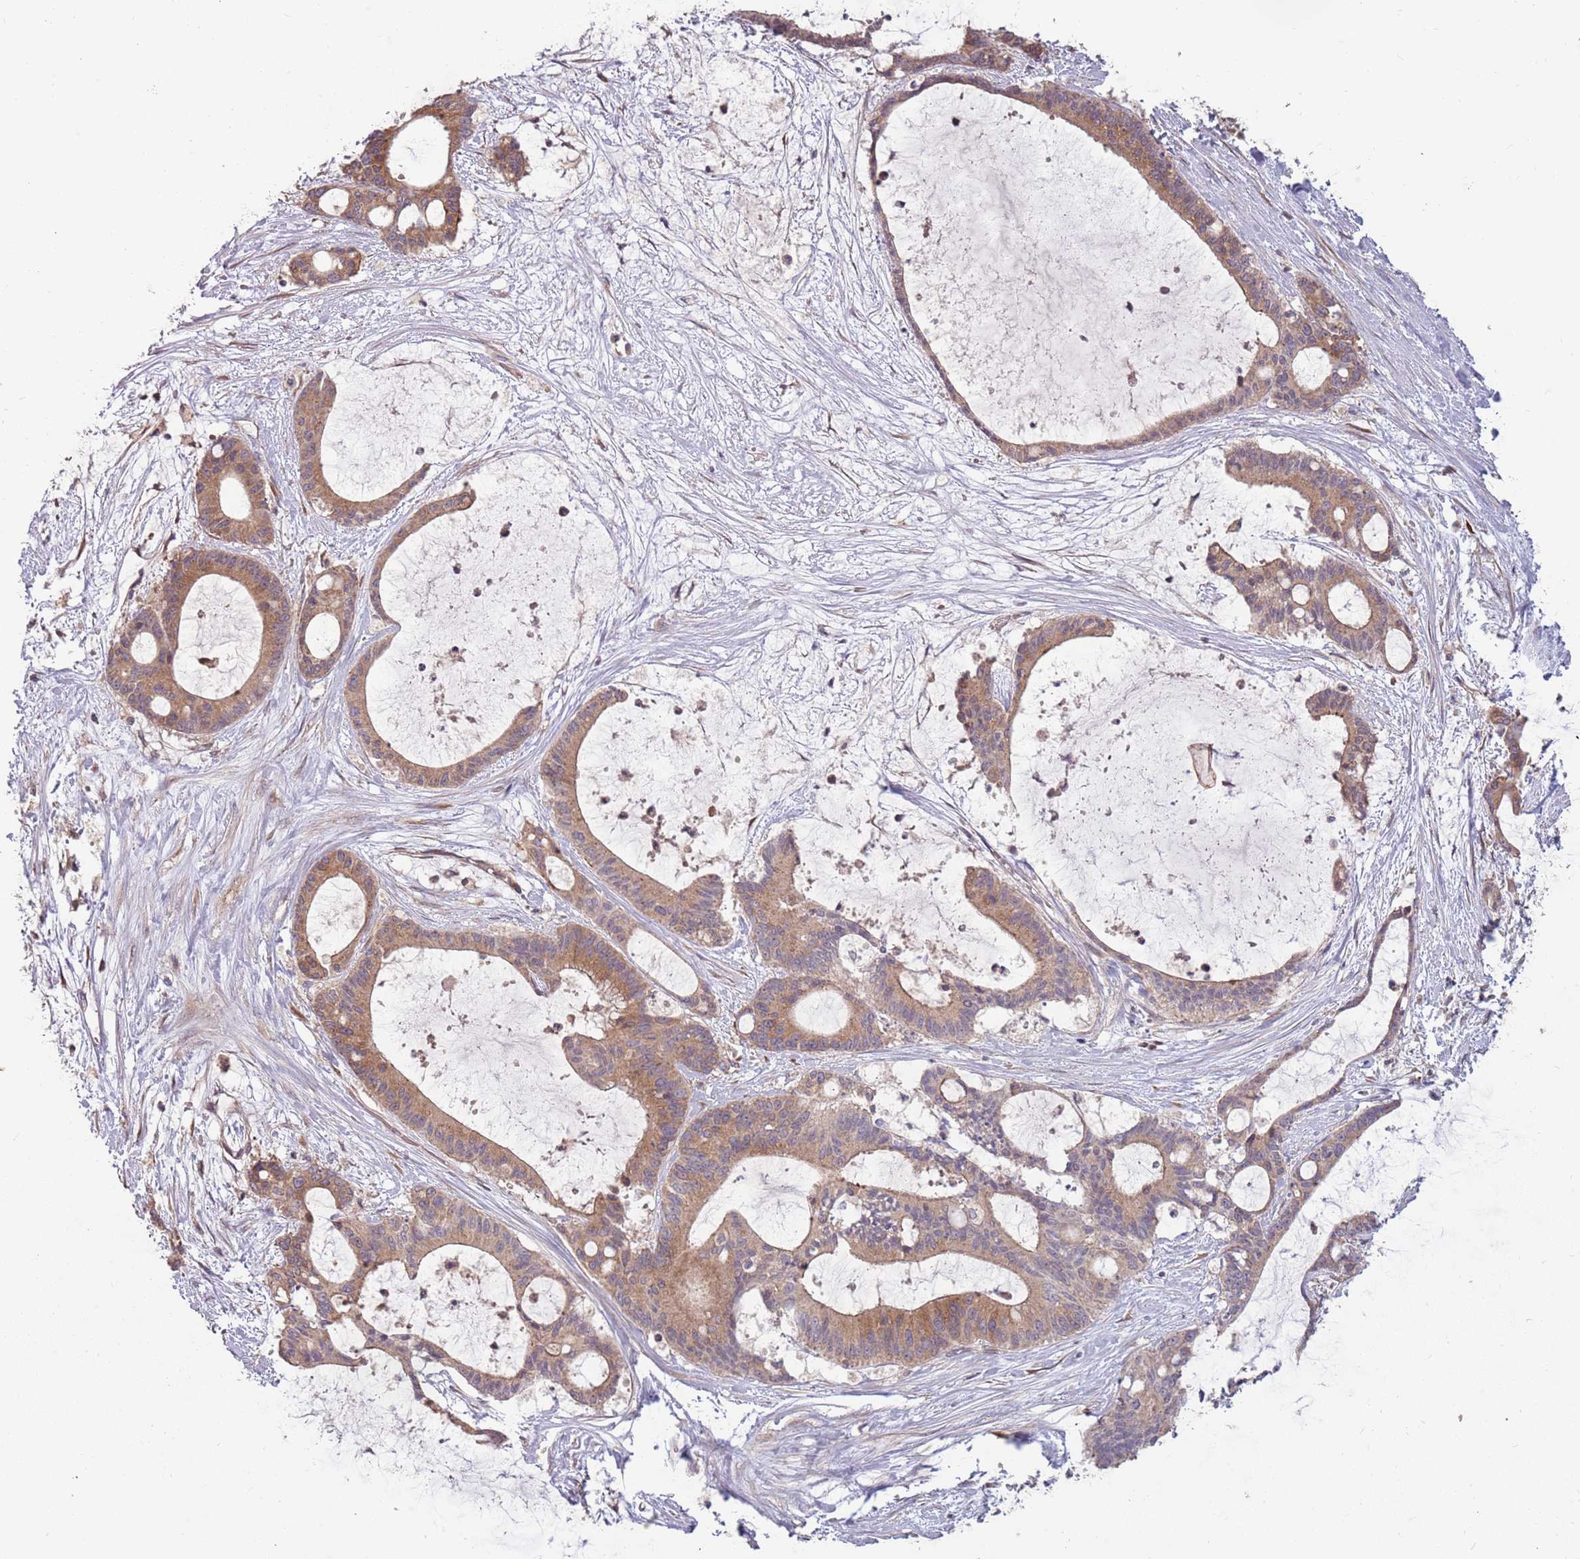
{"staining": {"intensity": "moderate", "quantity": ">75%", "location": "cytoplasmic/membranous"}, "tissue": "liver cancer", "cell_type": "Tumor cells", "image_type": "cancer", "snomed": [{"axis": "morphology", "description": "Normal tissue, NOS"}, {"axis": "morphology", "description": "Cholangiocarcinoma"}, {"axis": "topography", "description": "Liver"}, {"axis": "topography", "description": "Peripheral nerve tissue"}], "caption": "Immunohistochemistry of human cholangiocarcinoma (liver) reveals medium levels of moderate cytoplasmic/membranous positivity in about >75% of tumor cells.", "gene": "PLD6", "patient": {"sex": "female", "age": 73}}